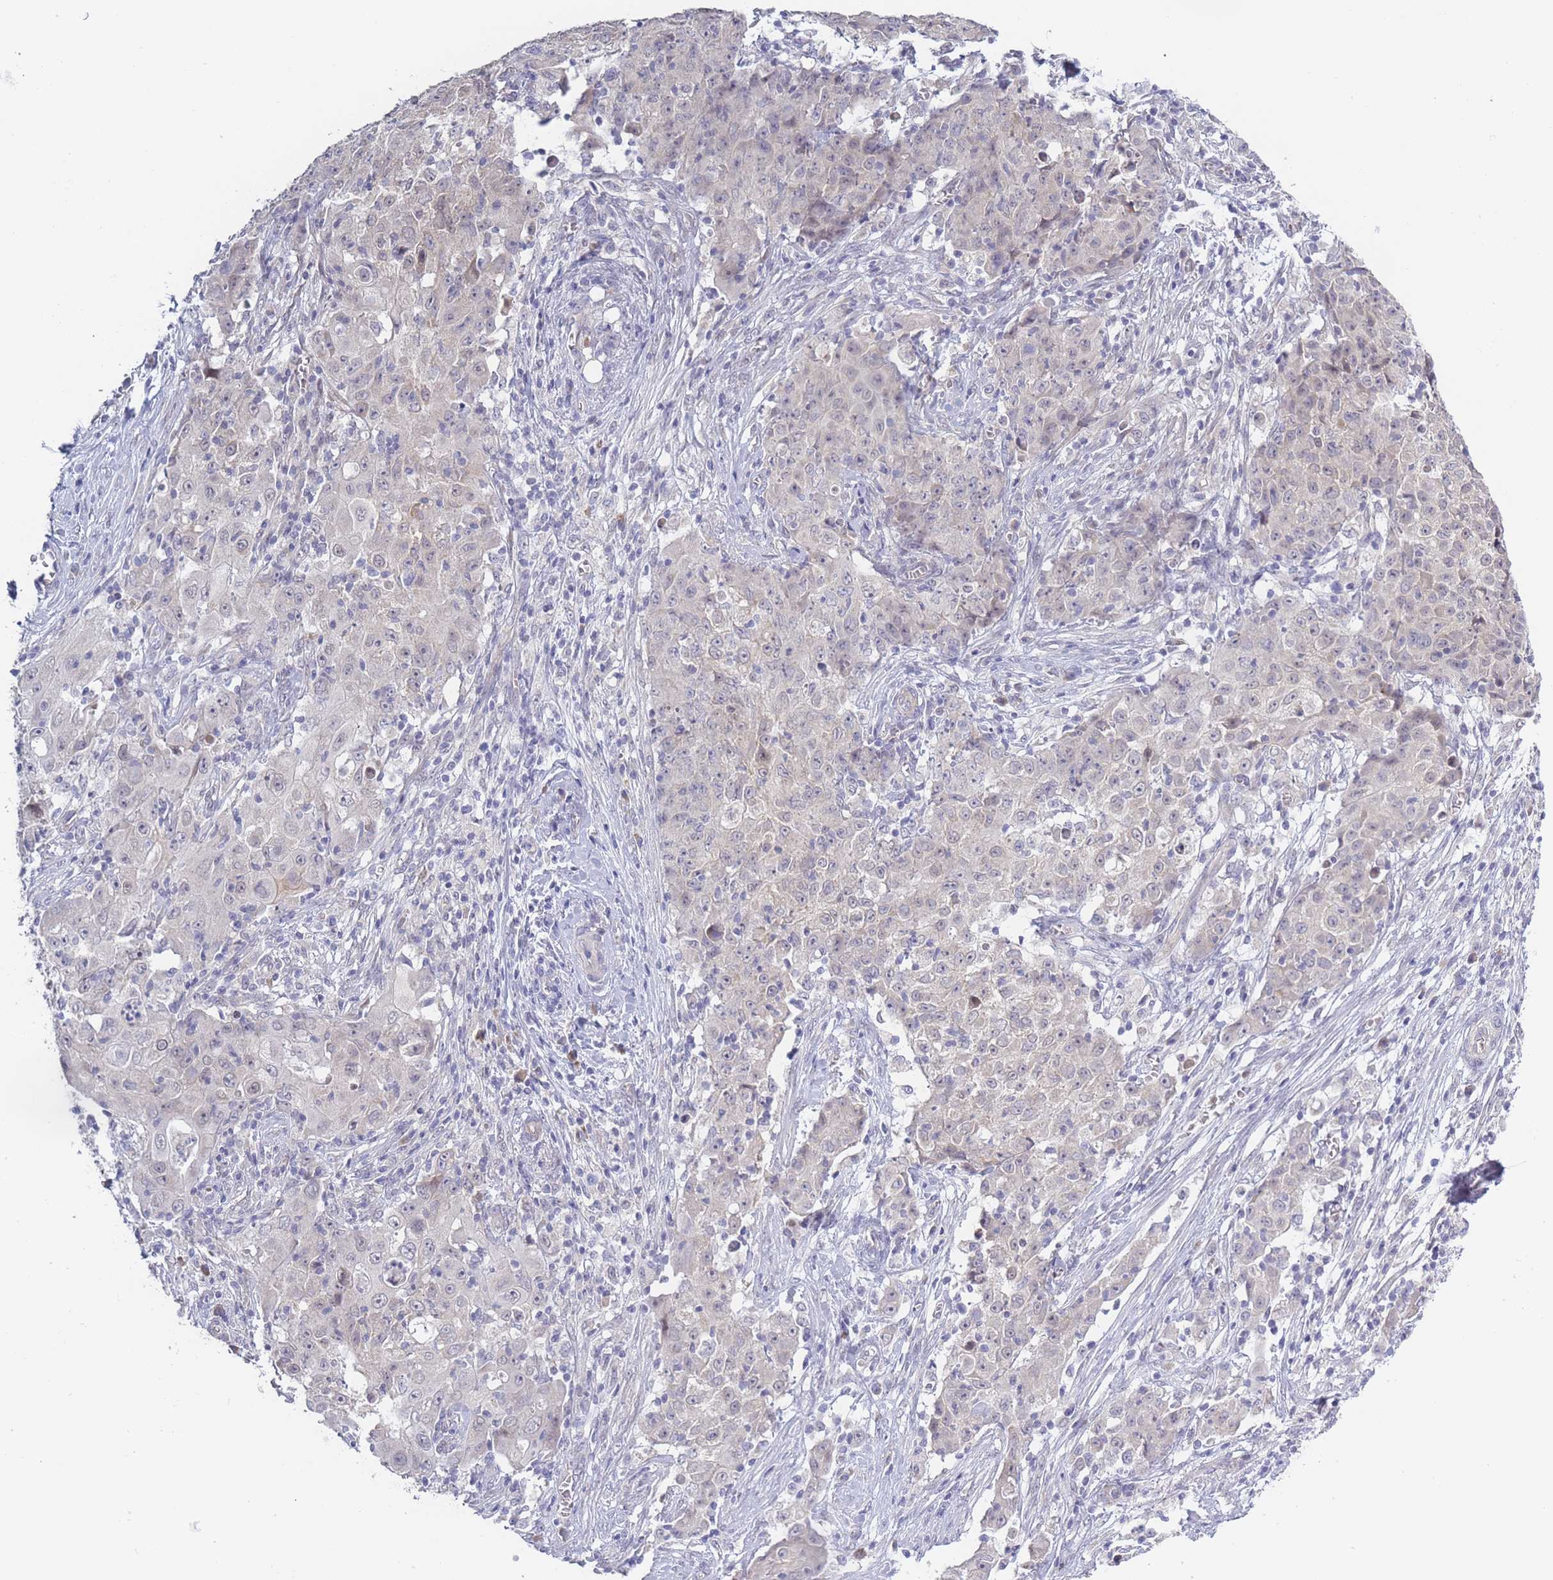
{"staining": {"intensity": "negative", "quantity": "none", "location": "none"}, "tissue": "ovarian cancer", "cell_type": "Tumor cells", "image_type": "cancer", "snomed": [{"axis": "morphology", "description": "Carcinoma, endometroid"}, {"axis": "topography", "description": "Ovary"}], "caption": "A photomicrograph of ovarian cancer stained for a protein reveals no brown staining in tumor cells.", "gene": "FAM227B", "patient": {"sex": "female", "age": 42}}